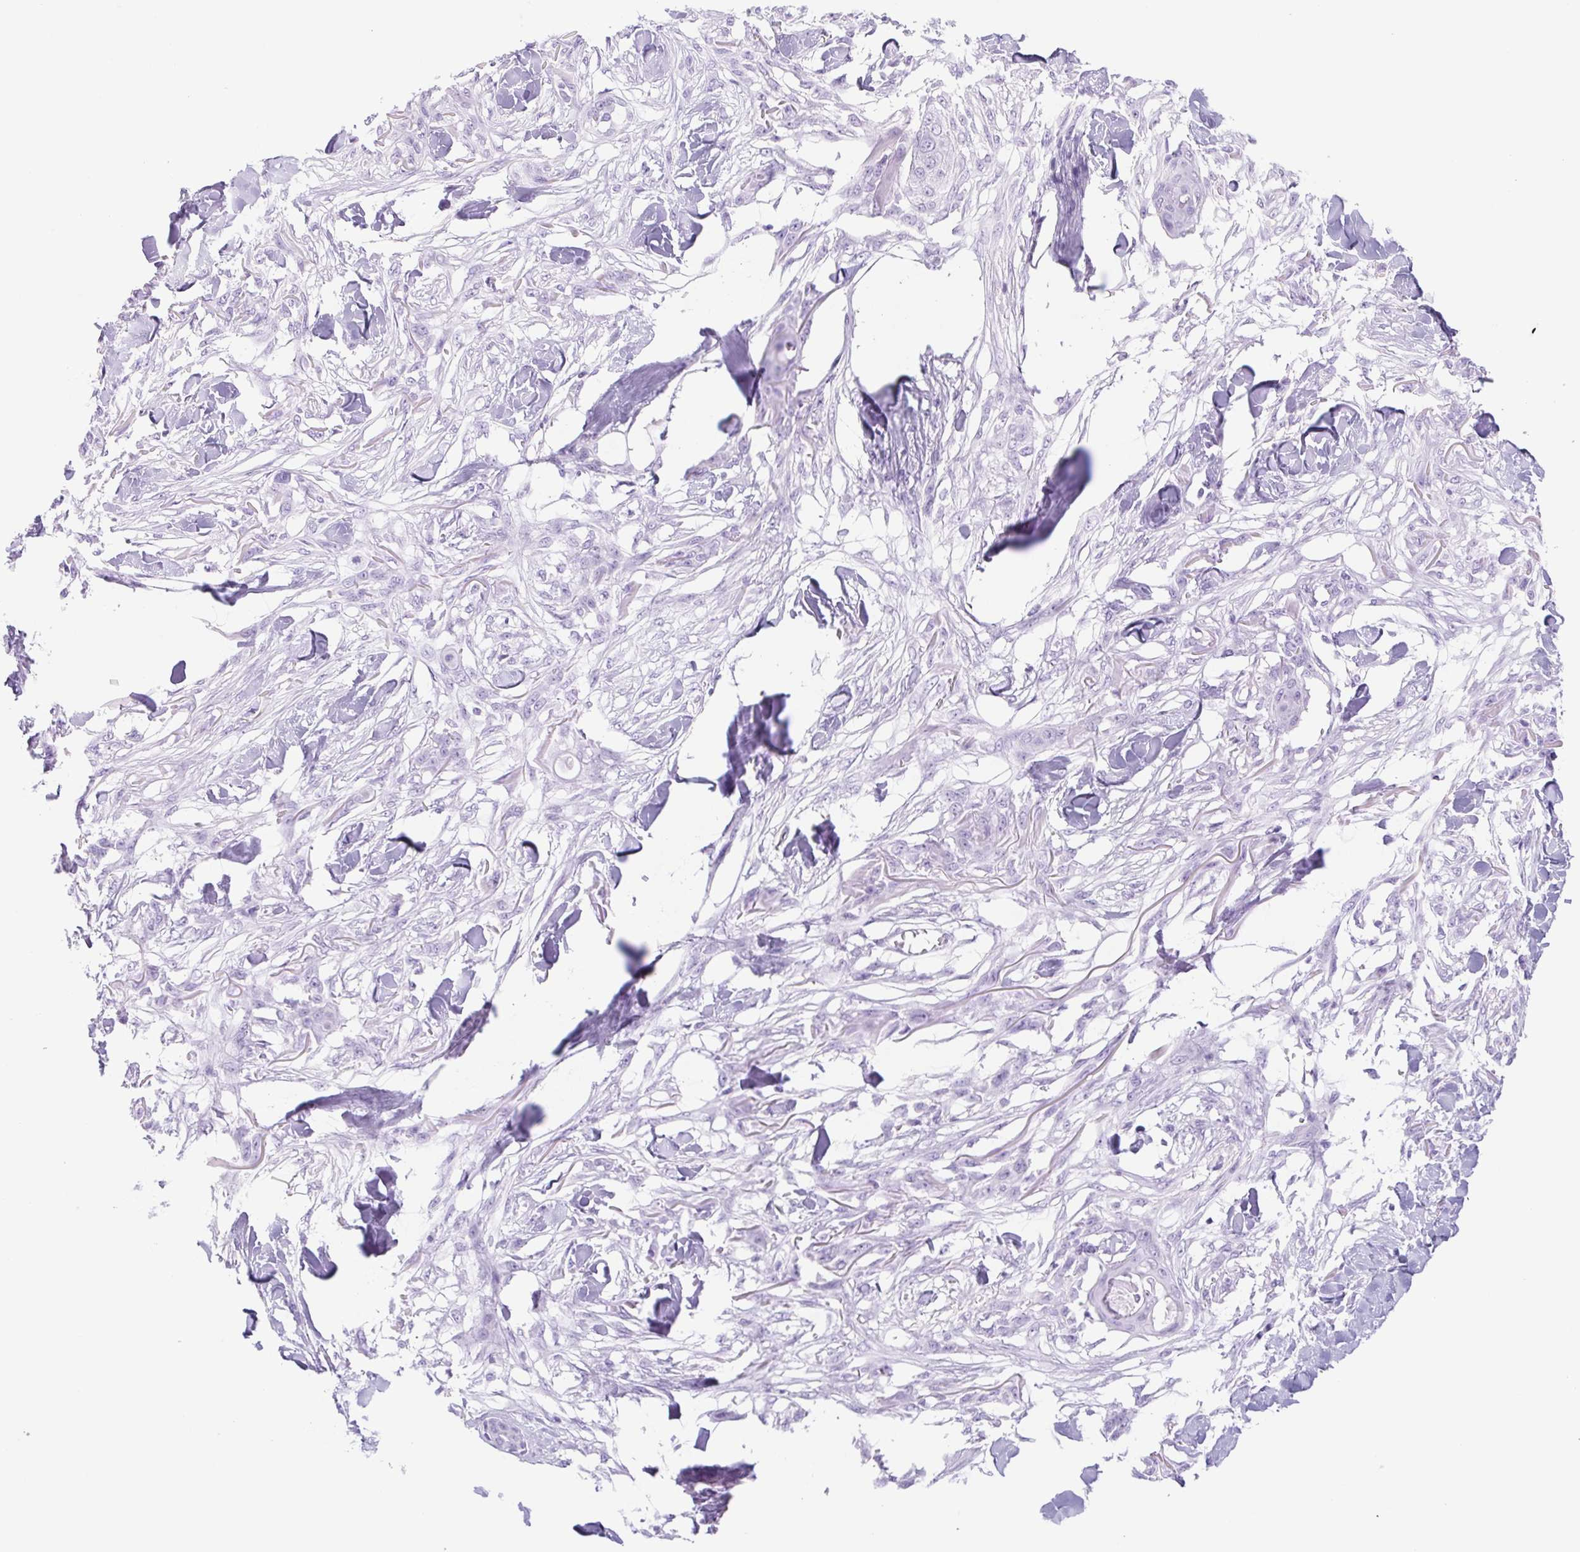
{"staining": {"intensity": "negative", "quantity": "none", "location": "none"}, "tissue": "skin cancer", "cell_type": "Tumor cells", "image_type": "cancer", "snomed": [{"axis": "morphology", "description": "Squamous cell carcinoma, NOS"}, {"axis": "topography", "description": "Skin"}], "caption": "Tumor cells show no significant expression in squamous cell carcinoma (skin).", "gene": "CYP21A2", "patient": {"sex": "female", "age": 59}}